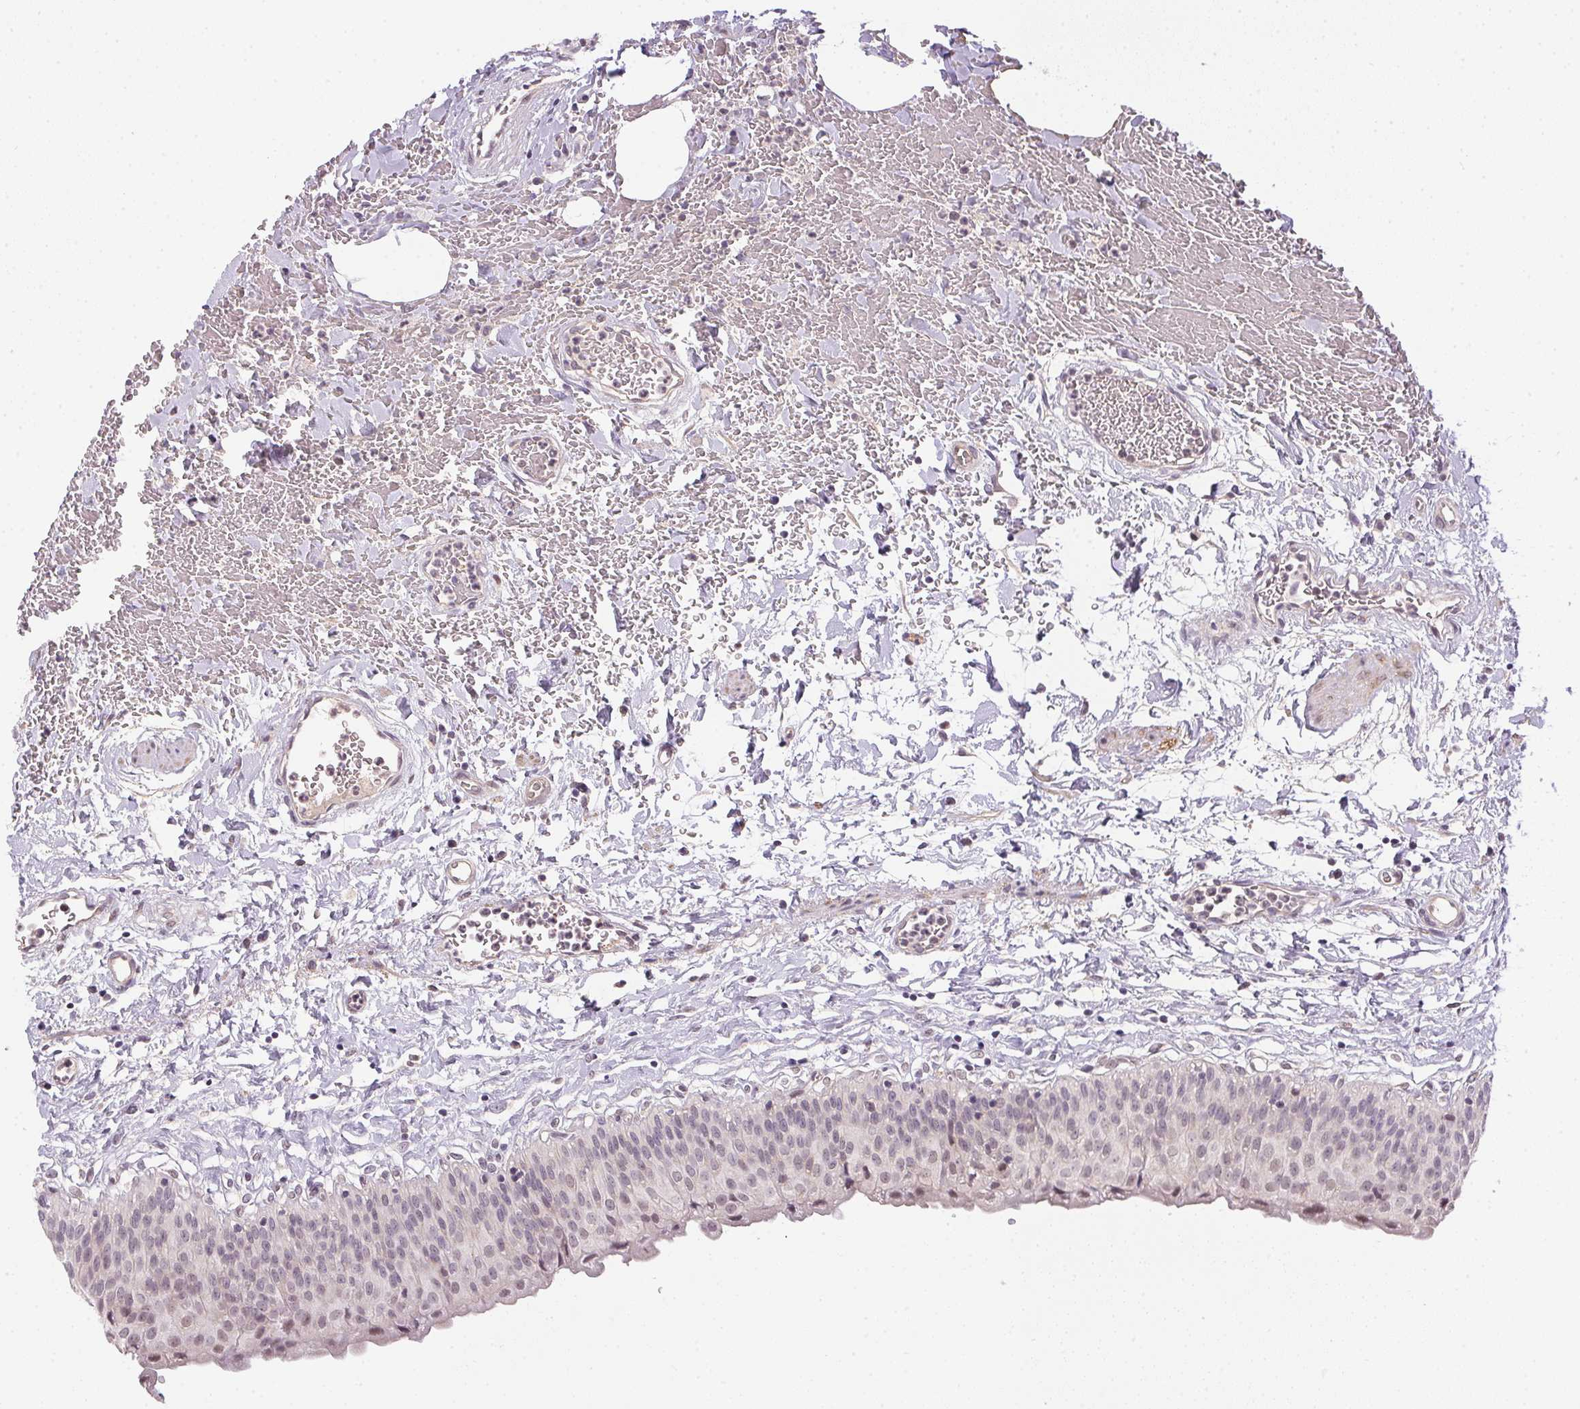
{"staining": {"intensity": "moderate", "quantity": "25%-75%", "location": "nuclear"}, "tissue": "urinary bladder", "cell_type": "Urothelial cells", "image_type": "normal", "snomed": [{"axis": "morphology", "description": "Normal tissue, NOS"}, {"axis": "topography", "description": "Urinary bladder"}], "caption": "Protein analysis of unremarkable urinary bladder reveals moderate nuclear staining in approximately 25%-75% of urothelial cells.", "gene": "CFAP92", "patient": {"sex": "male", "age": 55}}